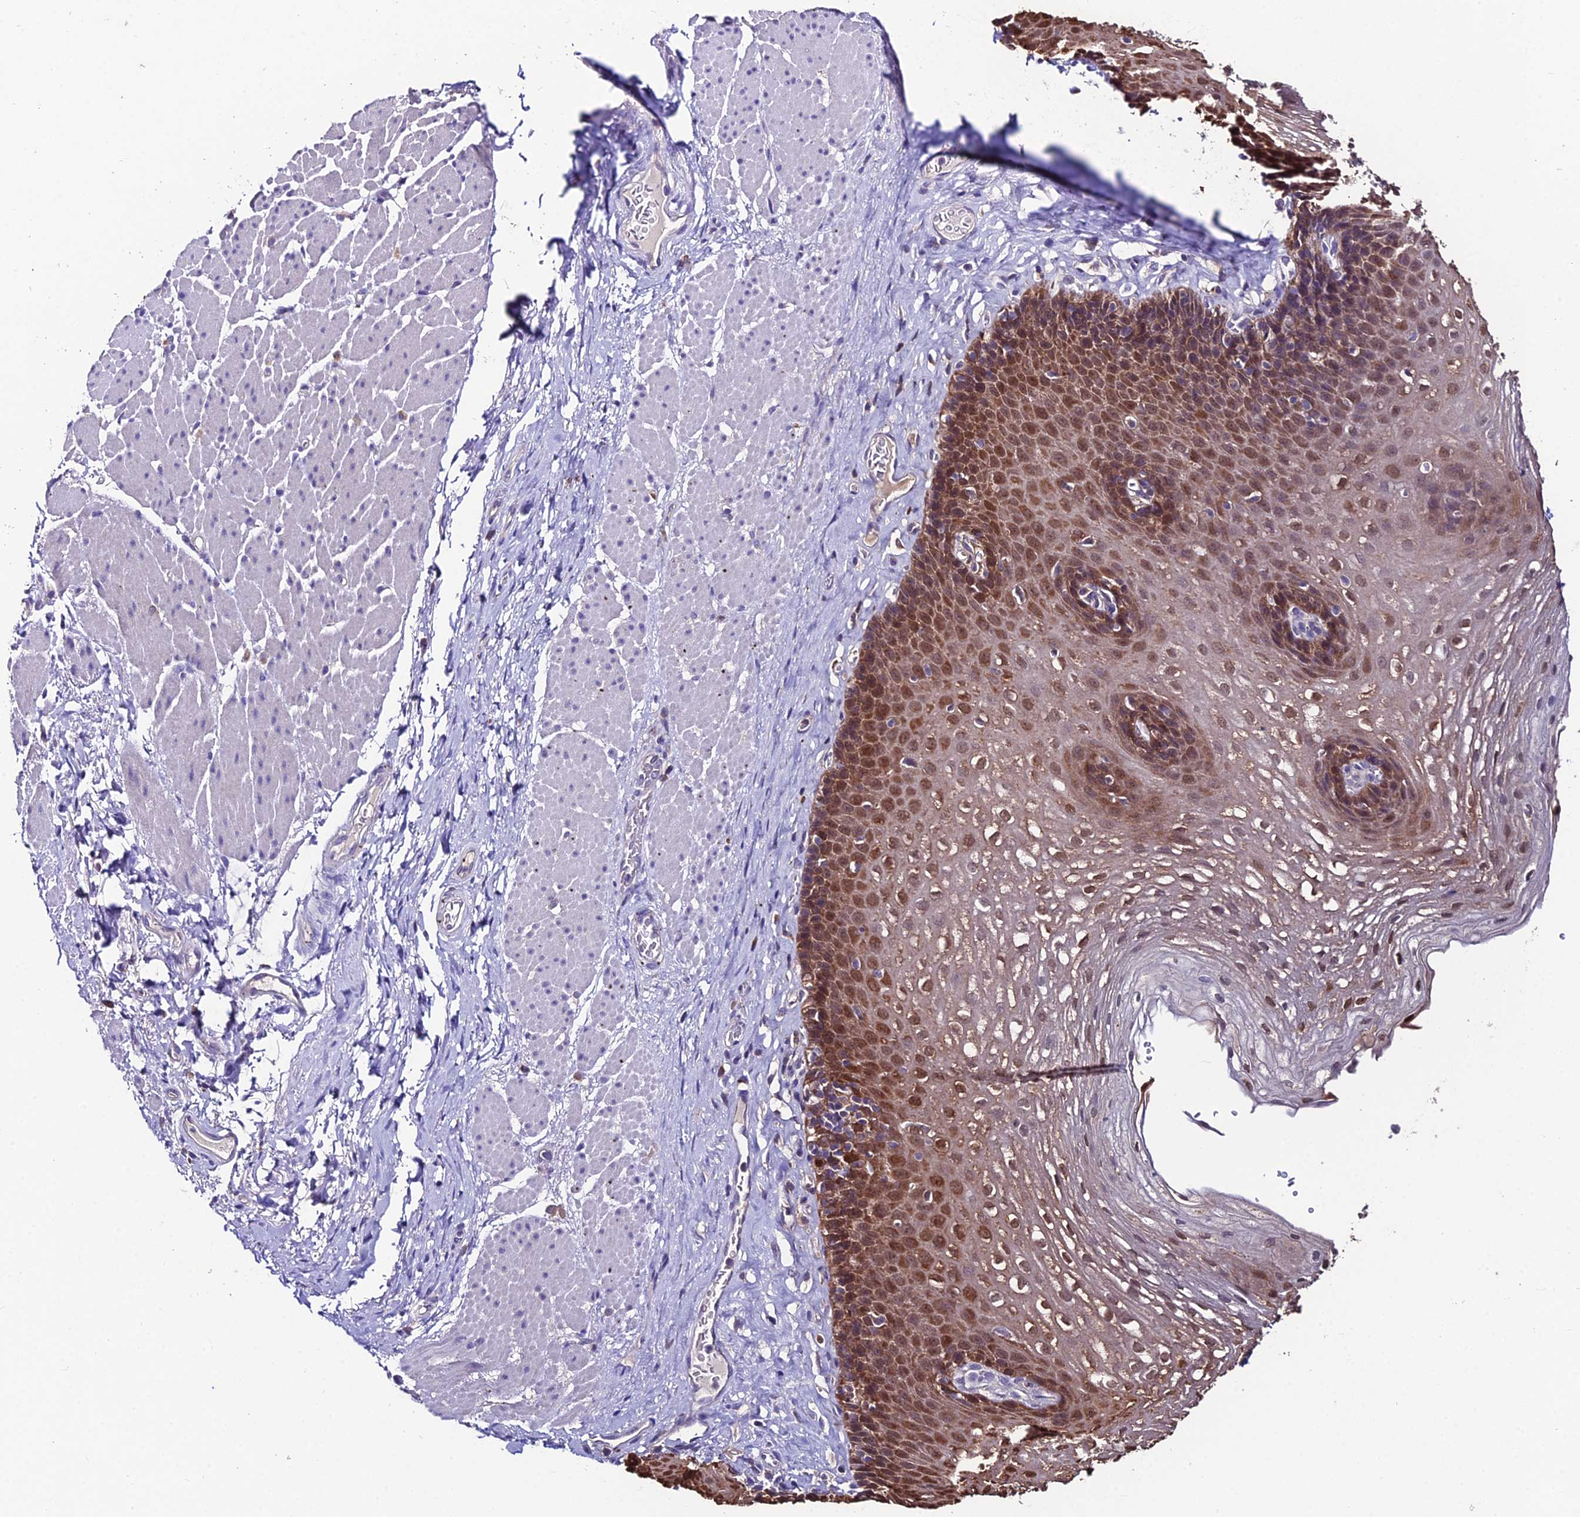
{"staining": {"intensity": "strong", "quantity": "25%-75%", "location": "cytoplasmic/membranous,nuclear"}, "tissue": "esophagus", "cell_type": "Squamous epithelial cells", "image_type": "normal", "snomed": [{"axis": "morphology", "description": "Normal tissue, NOS"}, {"axis": "topography", "description": "Esophagus"}], "caption": "DAB (3,3'-diaminobenzidine) immunohistochemical staining of benign human esophagus demonstrates strong cytoplasmic/membranous,nuclear protein expression in approximately 25%-75% of squamous epithelial cells. (Brightfield microscopy of DAB IHC at high magnification).", "gene": "LGALS7", "patient": {"sex": "female", "age": 66}}